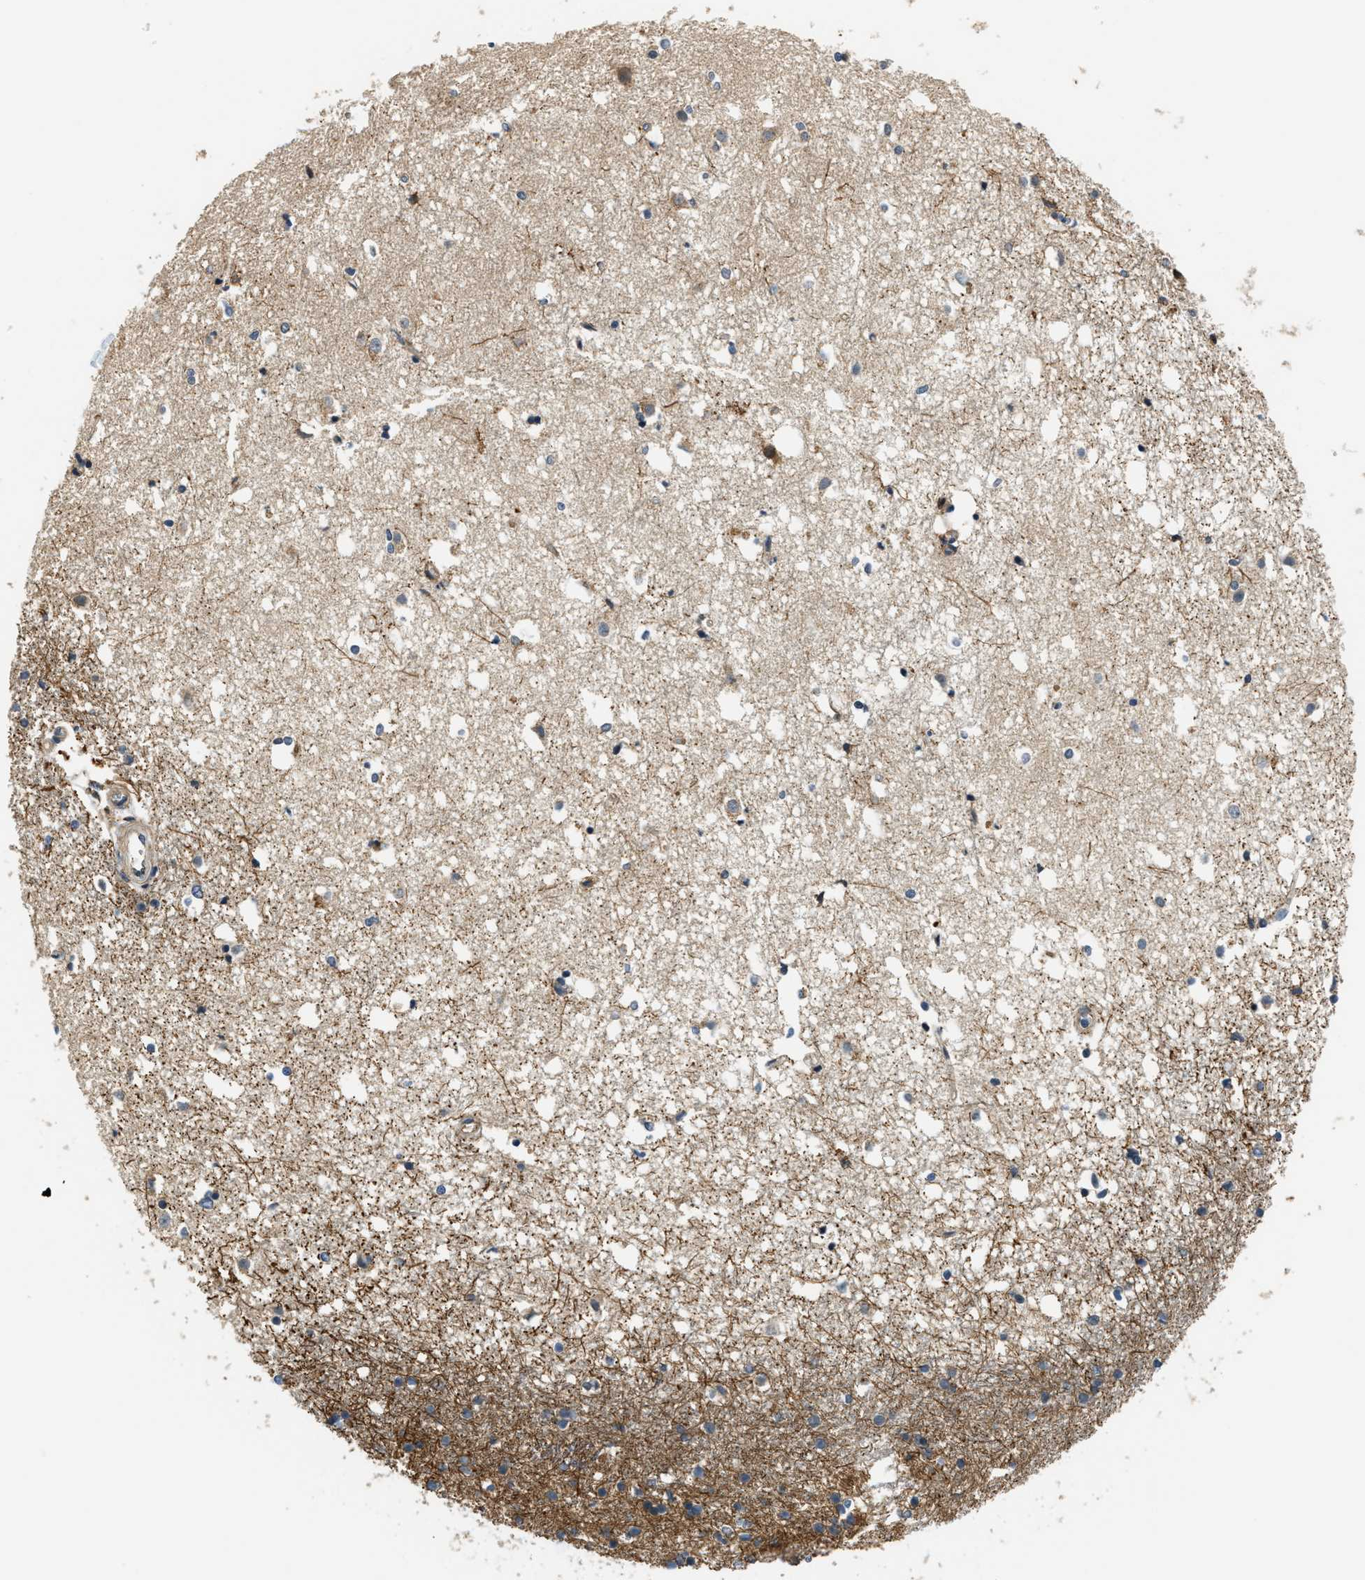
{"staining": {"intensity": "moderate", "quantity": "<25%", "location": "cytoplasmic/membranous,nuclear"}, "tissue": "caudate", "cell_type": "Glial cells", "image_type": "normal", "snomed": [{"axis": "morphology", "description": "Normal tissue, NOS"}, {"axis": "topography", "description": "Lateral ventricle wall"}], "caption": "Immunohistochemical staining of benign caudate shows low levels of moderate cytoplasmic/membranous,nuclear expression in approximately <25% of glial cells. Using DAB (brown) and hematoxylin (blue) stains, captured at high magnification using brightfield microscopy.", "gene": "ALOX12", "patient": {"sex": "male", "age": 45}}